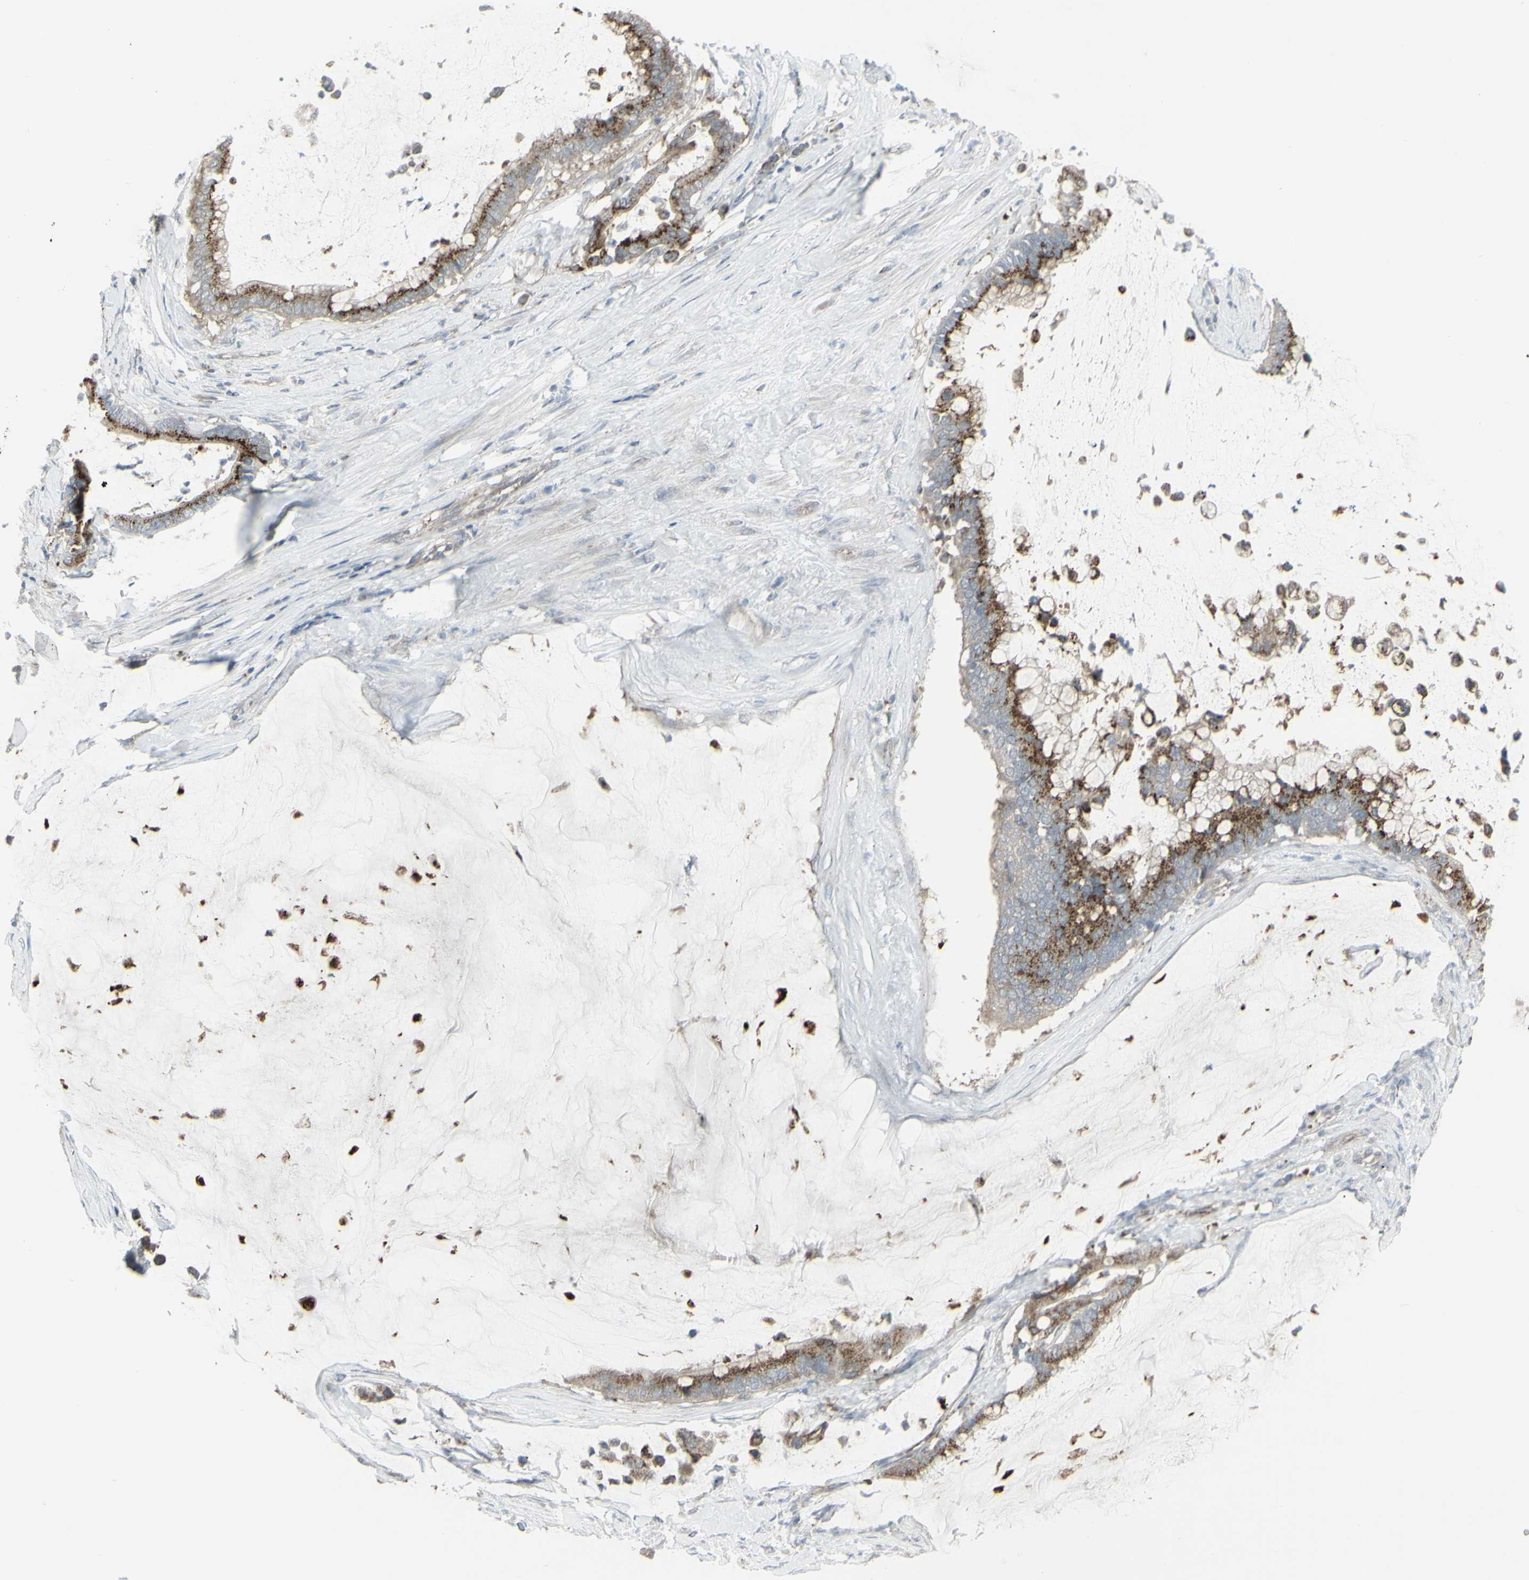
{"staining": {"intensity": "moderate", "quantity": ">75%", "location": "cytoplasmic/membranous"}, "tissue": "pancreatic cancer", "cell_type": "Tumor cells", "image_type": "cancer", "snomed": [{"axis": "morphology", "description": "Adenocarcinoma, NOS"}, {"axis": "topography", "description": "Pancreas"}], "caption": "Immunohistochemical staining of pancreatic cancer displays medium levels of moderate cytoplasmic/membranous staining in about >75% of tumor cells. The staining is performed using DAB brown chromogen to label protein expression. The nuclei are counter-stained blue using hematoxylin.", "gene": "GALNT6", "patient": {"sex": "male", "age": 41}}